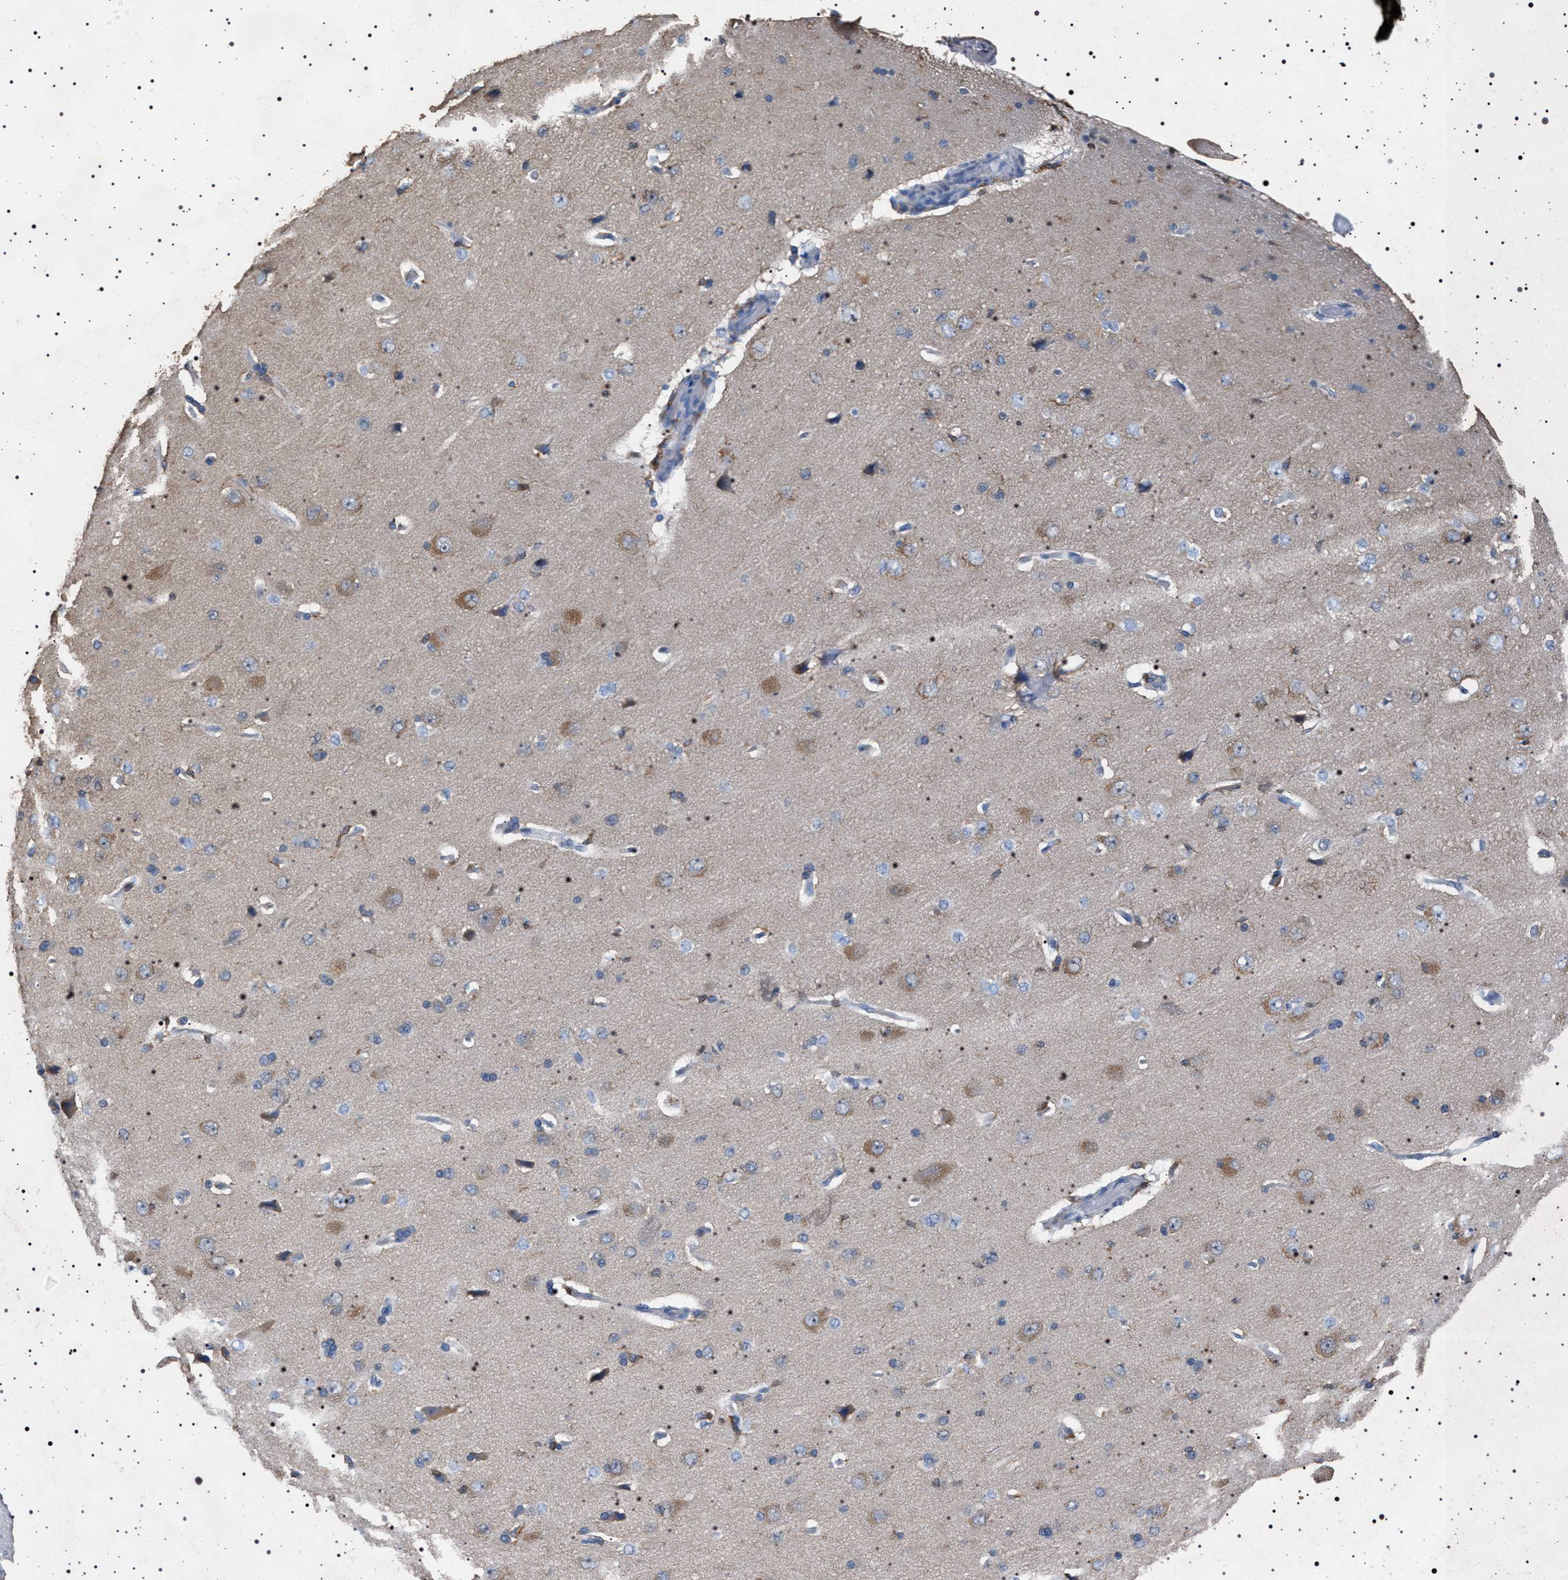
{"staining": {"intensity": "negative", "quantity": "none", "location": "none"}, "tissue": "cerebral cortex", "cell_type": "Endothelial cells", "image_type": "normal", "snomed": [{"axis": "morphology", "description": "Normal tissue, NOS"}, {"axis": "topography", "description": "Cerebral cortex"}], "caption": "DAB (3,3'-diaminobenzidine) immunohistochemical staining of normal cerebral cortex reveals no significant positivity in endothelial cells.", "gene": "SMAP2", "patient": {"sex": "male", "age": 62}}